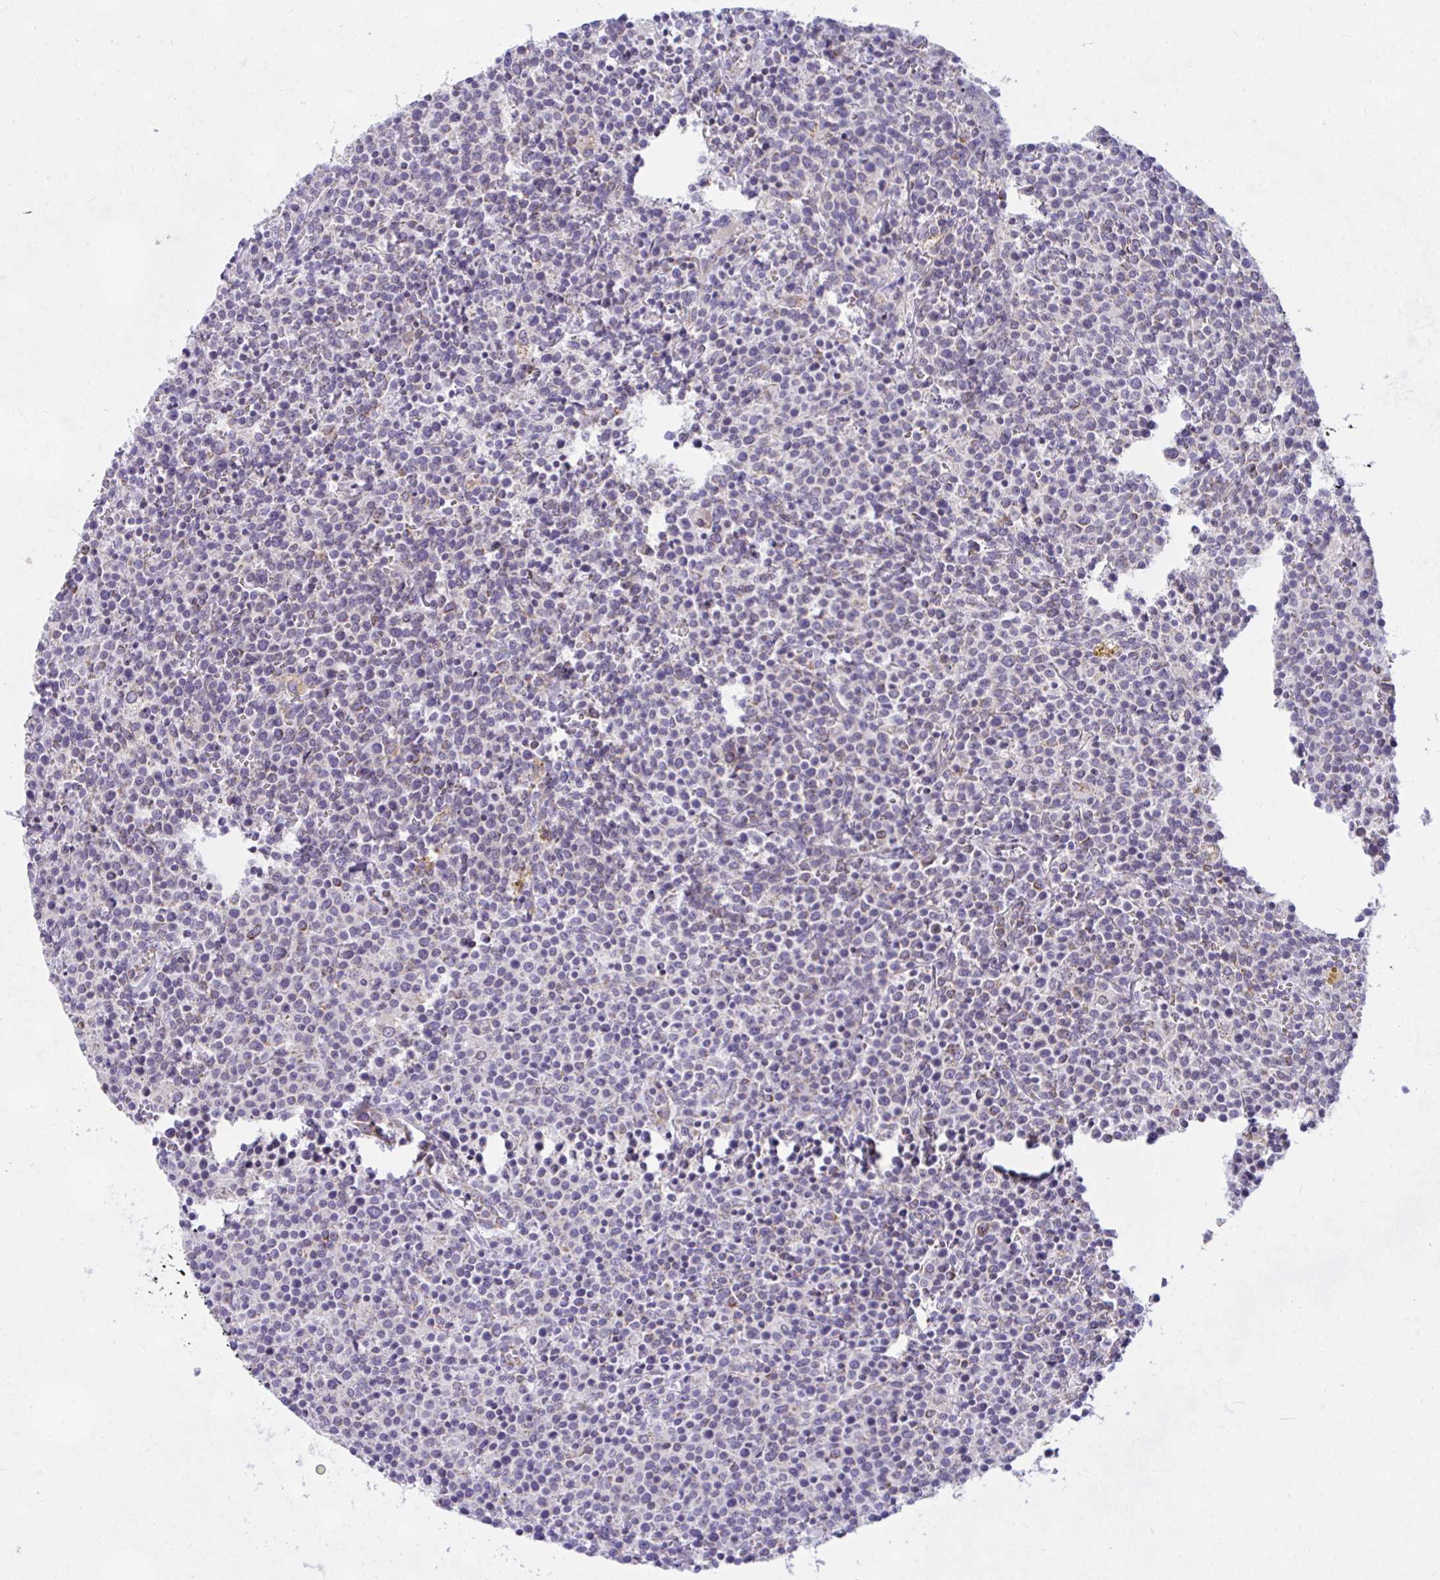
{"staining": {"intensity": "weak", "quantity": "25%-75%", "location": "cytoplasmic/membranous"}, "tissue": "lymphoma", "cell_type": "Tumor cells", "image_type": "cancer", "snomed": [{"axis": "morphology", "description": "Malignant lymphoma, non-Hodgkin's type, High grade"}, {"axis": "topography", "description": "Lymph node"}], "caption": "Human high-grade malignant lymphoma, non-Hodgkin's type stained for a protein (brown) demonstrates weak cytoplasmic/membranous positive positivity in approximately 25%-75% of tumor cells.", "gene": "CEP63", "patient": {"sex": "male", "age": 61}}